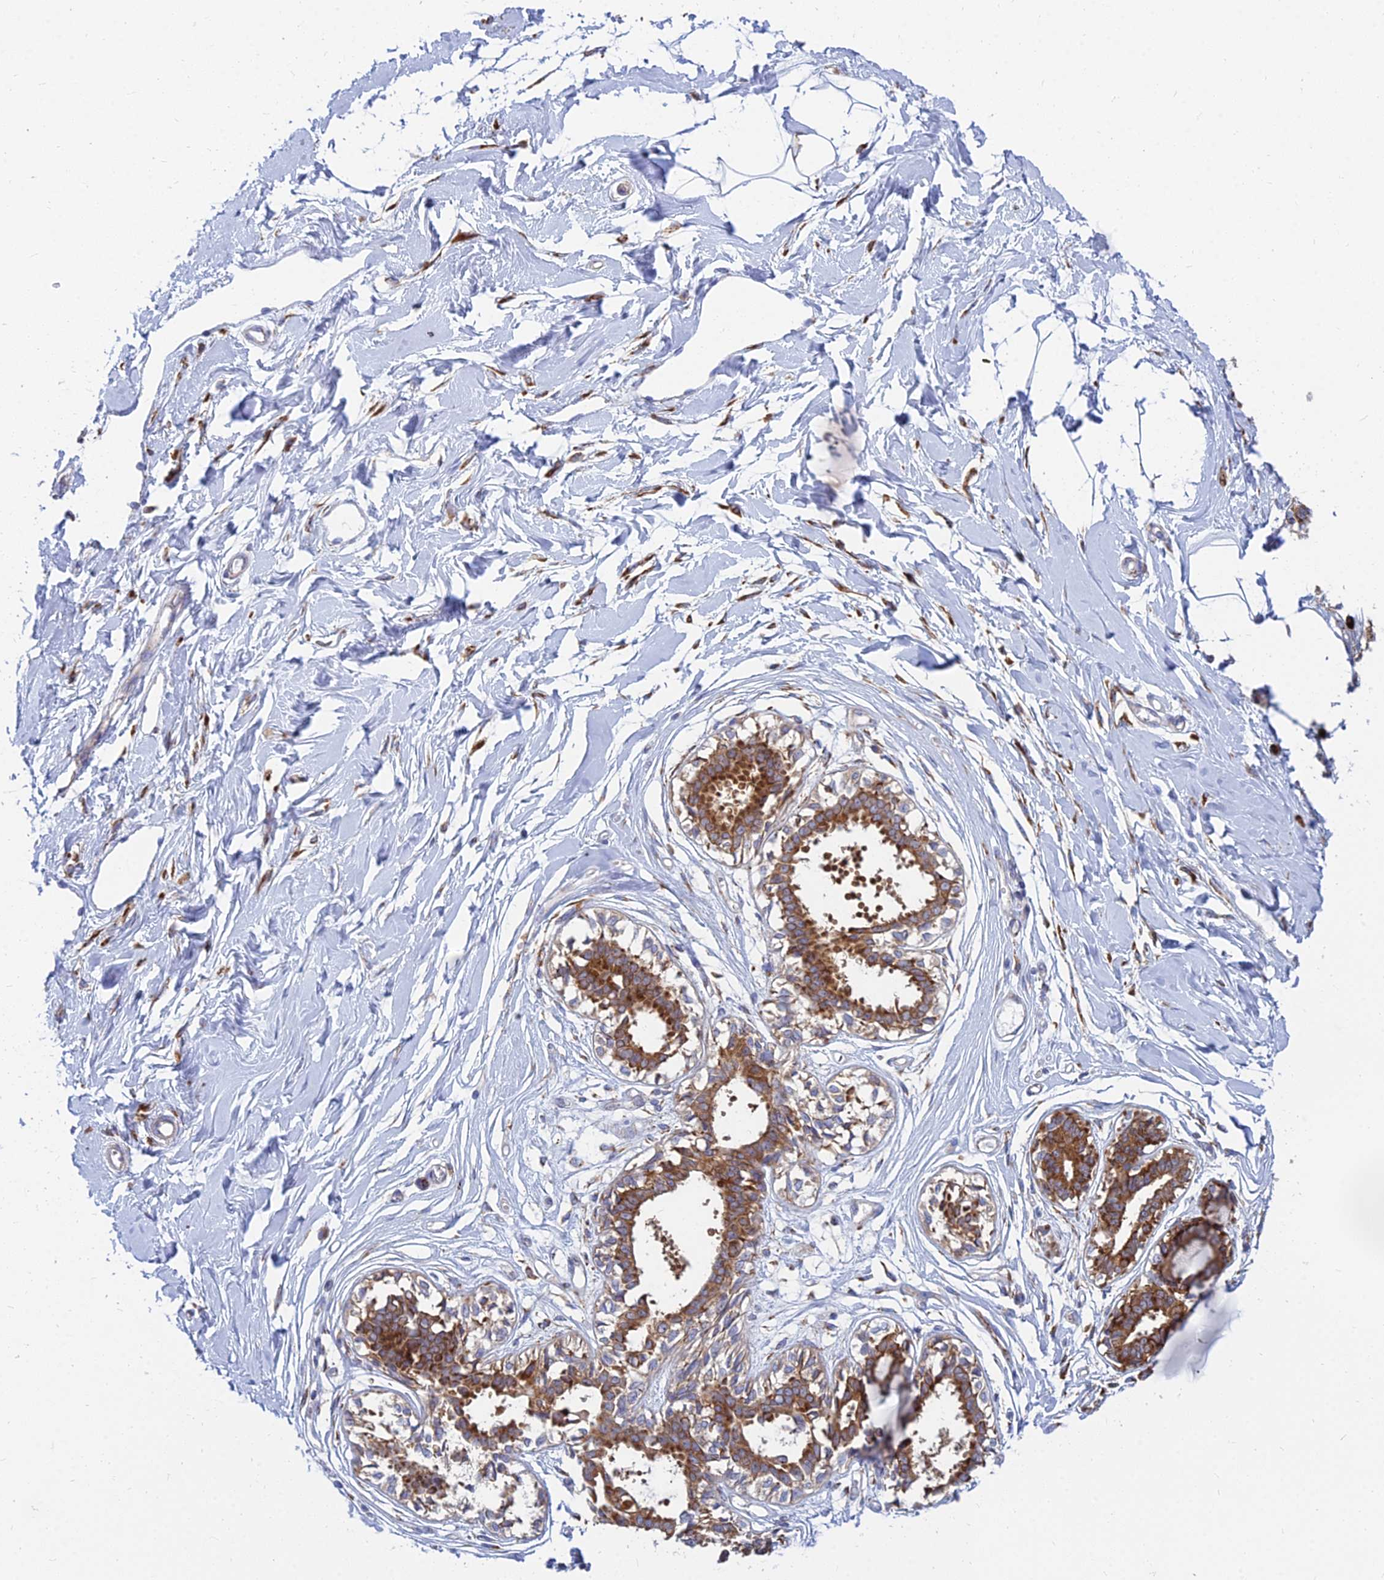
{"staining": {"intensity": "negative", "quantity": "none", "location": "none"}, "tissue": "breast", "cell_type": "Adipocytes", "image_type": "normal", "snomed": [{"axis": "morphology", "description": "Normal tissue, NOS"}, {"axis": "topography", "description": "Breast"}], "caption": "Image shows no significant protein positivity in adipocytes of normal breast. The staining was performed using DAB to visualize the protein expression in brown, while the nuclei were stained in blue with hematoxylin (Magnification: 20x).", "gene": "CCT6A", "patient": {"sex": "female", "age": 45}}